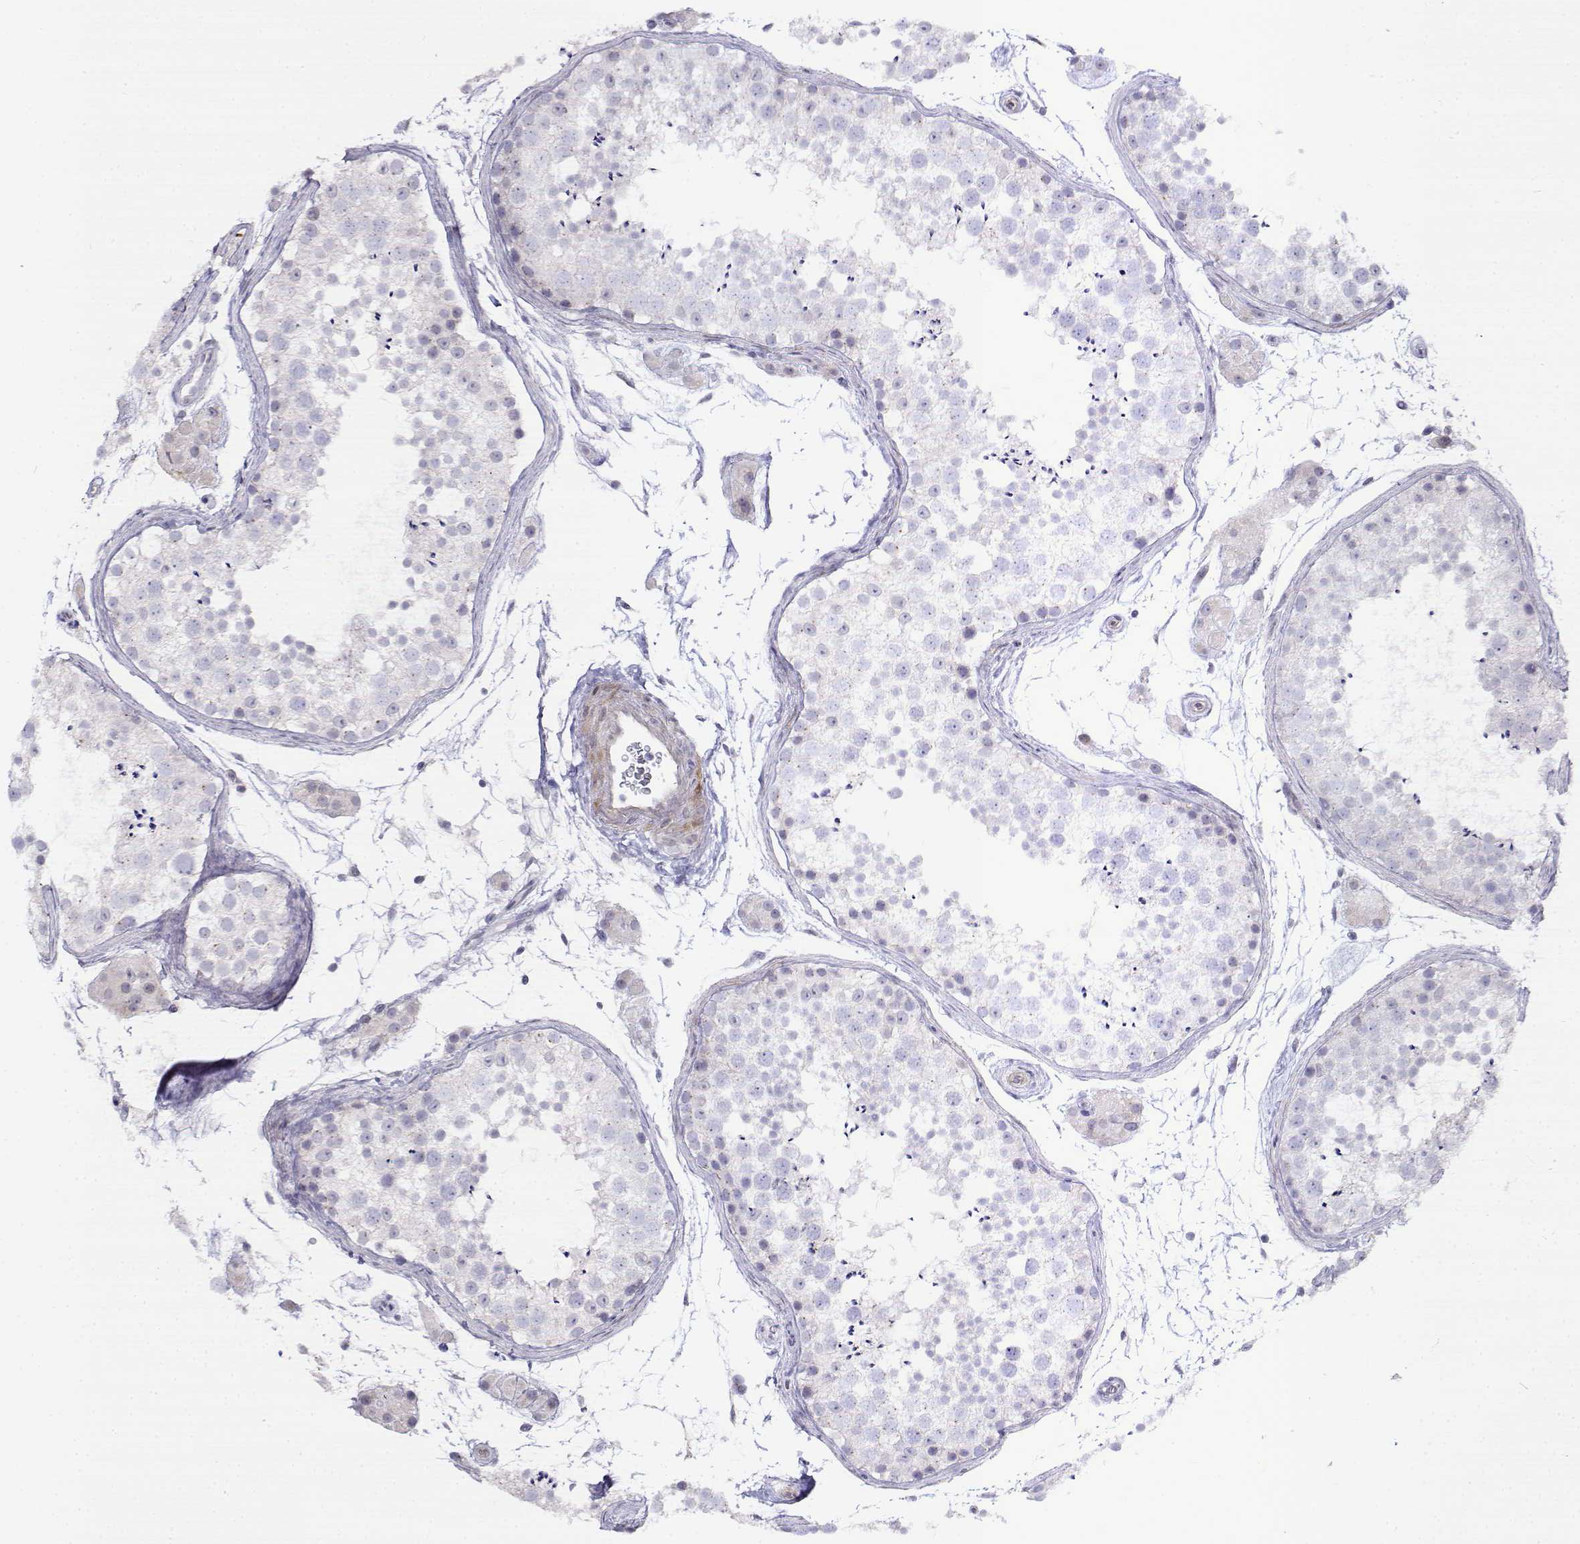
{"staining": {"intensity": "negative", "quantity": "none", "location": "none"}, "tissue": "testis", "cell_type": "Cells in seminiferous ducts", "image_type": "normal", "snomed": [{"axis": "morphology", "description": "Normal tissue, NOS"}, {"axis": "topography", "description": "Testis"}], "caption": "The immunohistochemistry (IHC) photomicrograph has no significant expression in cells in seminiferous ducts of testis.", "gene": "NOS1AP", "patient": {"sex": "male", "age": 41}}